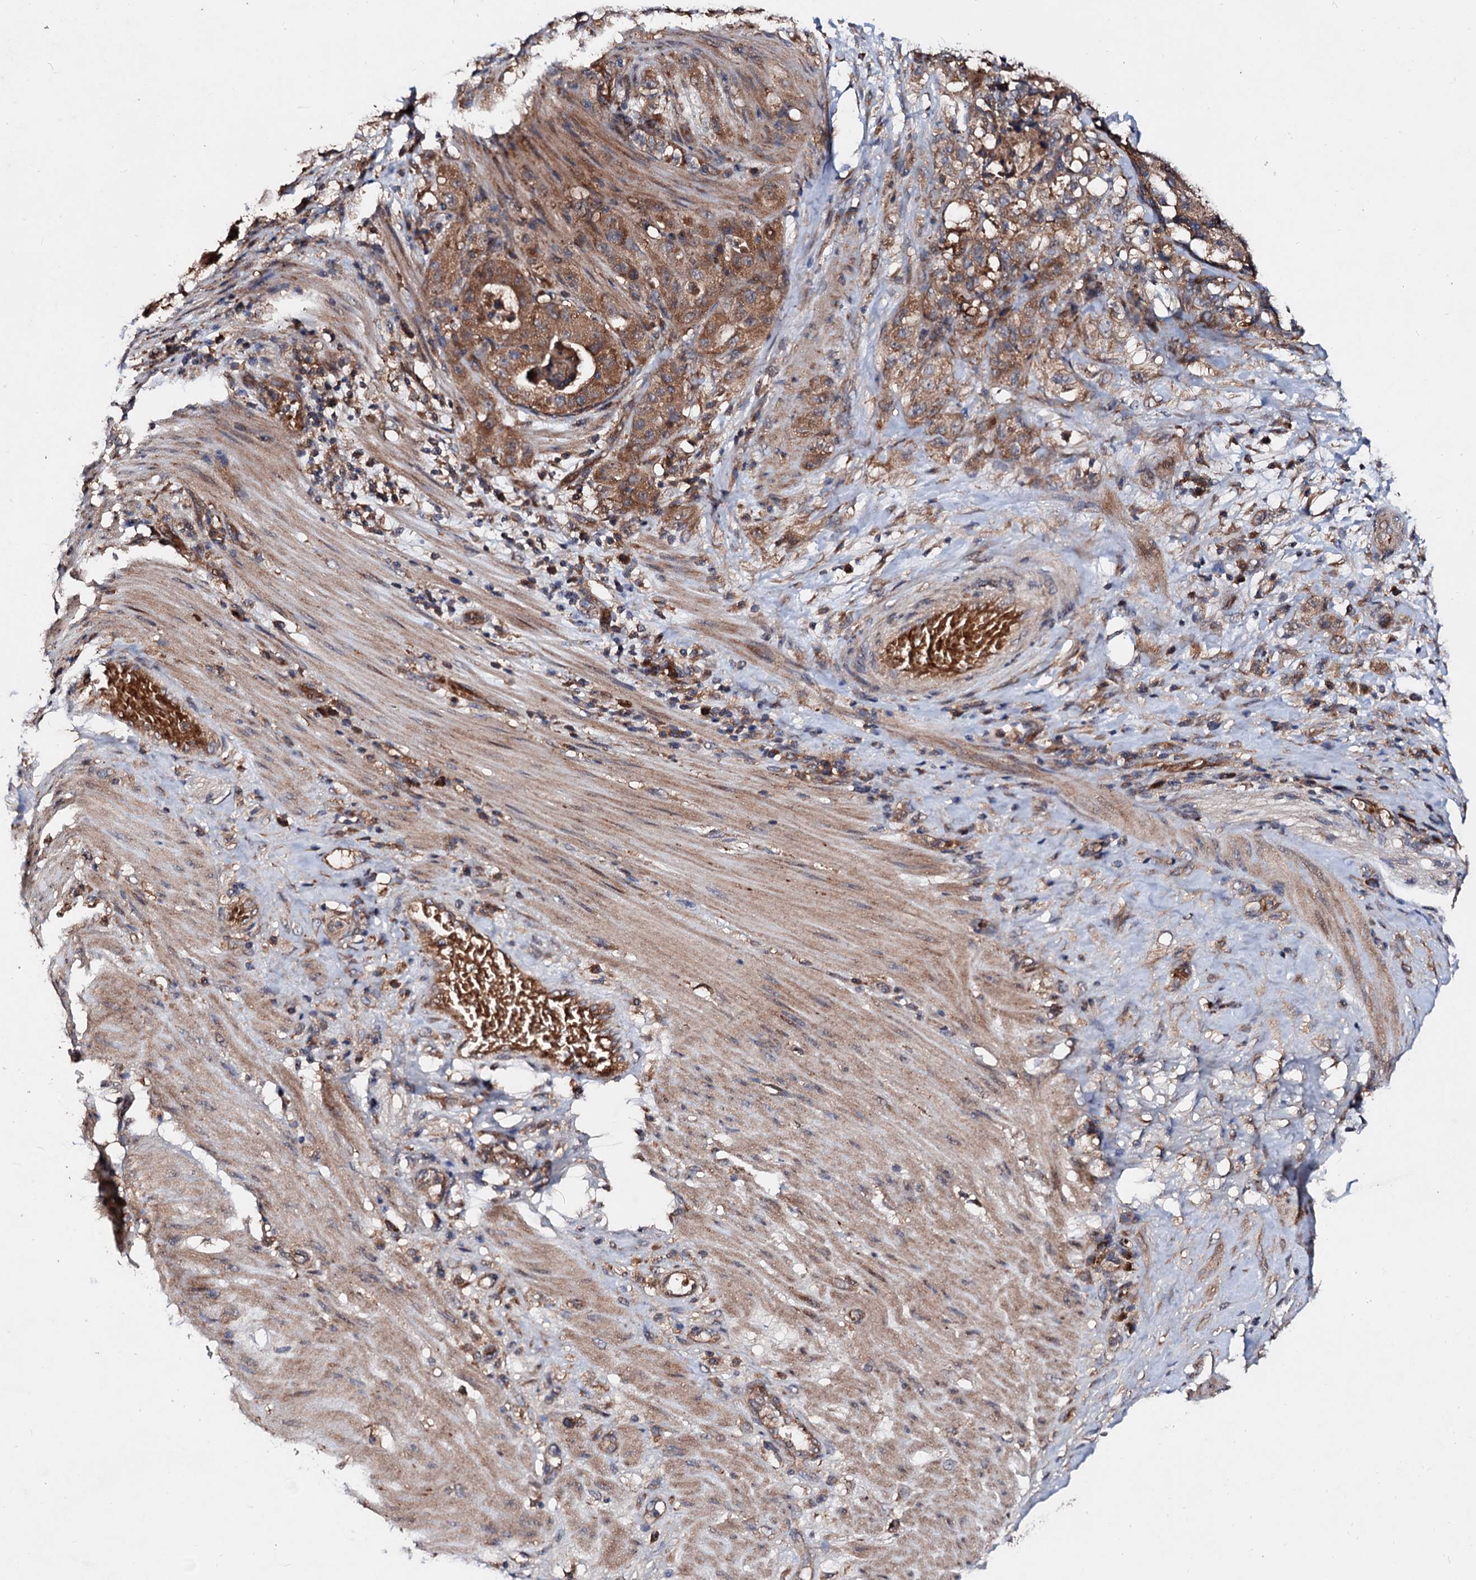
{"staining": {"intensity": "moderate", "quantity": ">75%", "location": "cytoplasmic/membranous"}, "tissue": "stomach cancer", "cell_type": "Tumor cells", "image_type": "cancer", "snomed": [{"axis": "morphology", "description": "Adenocarcinoma, NOS"}, {"axis": "topography", "description": "Stomach"}], "caption": "Immunohistochemistry (IHC) of human stomach cancer reveals medium levels of moderate cytoplasmic/membranous staining in about >75% of tumor cells. (DAB IHC with brightfield microscopy, high magnification).", "gene": "EXTL1", "patient": {"sex": "male", "age": 48}}